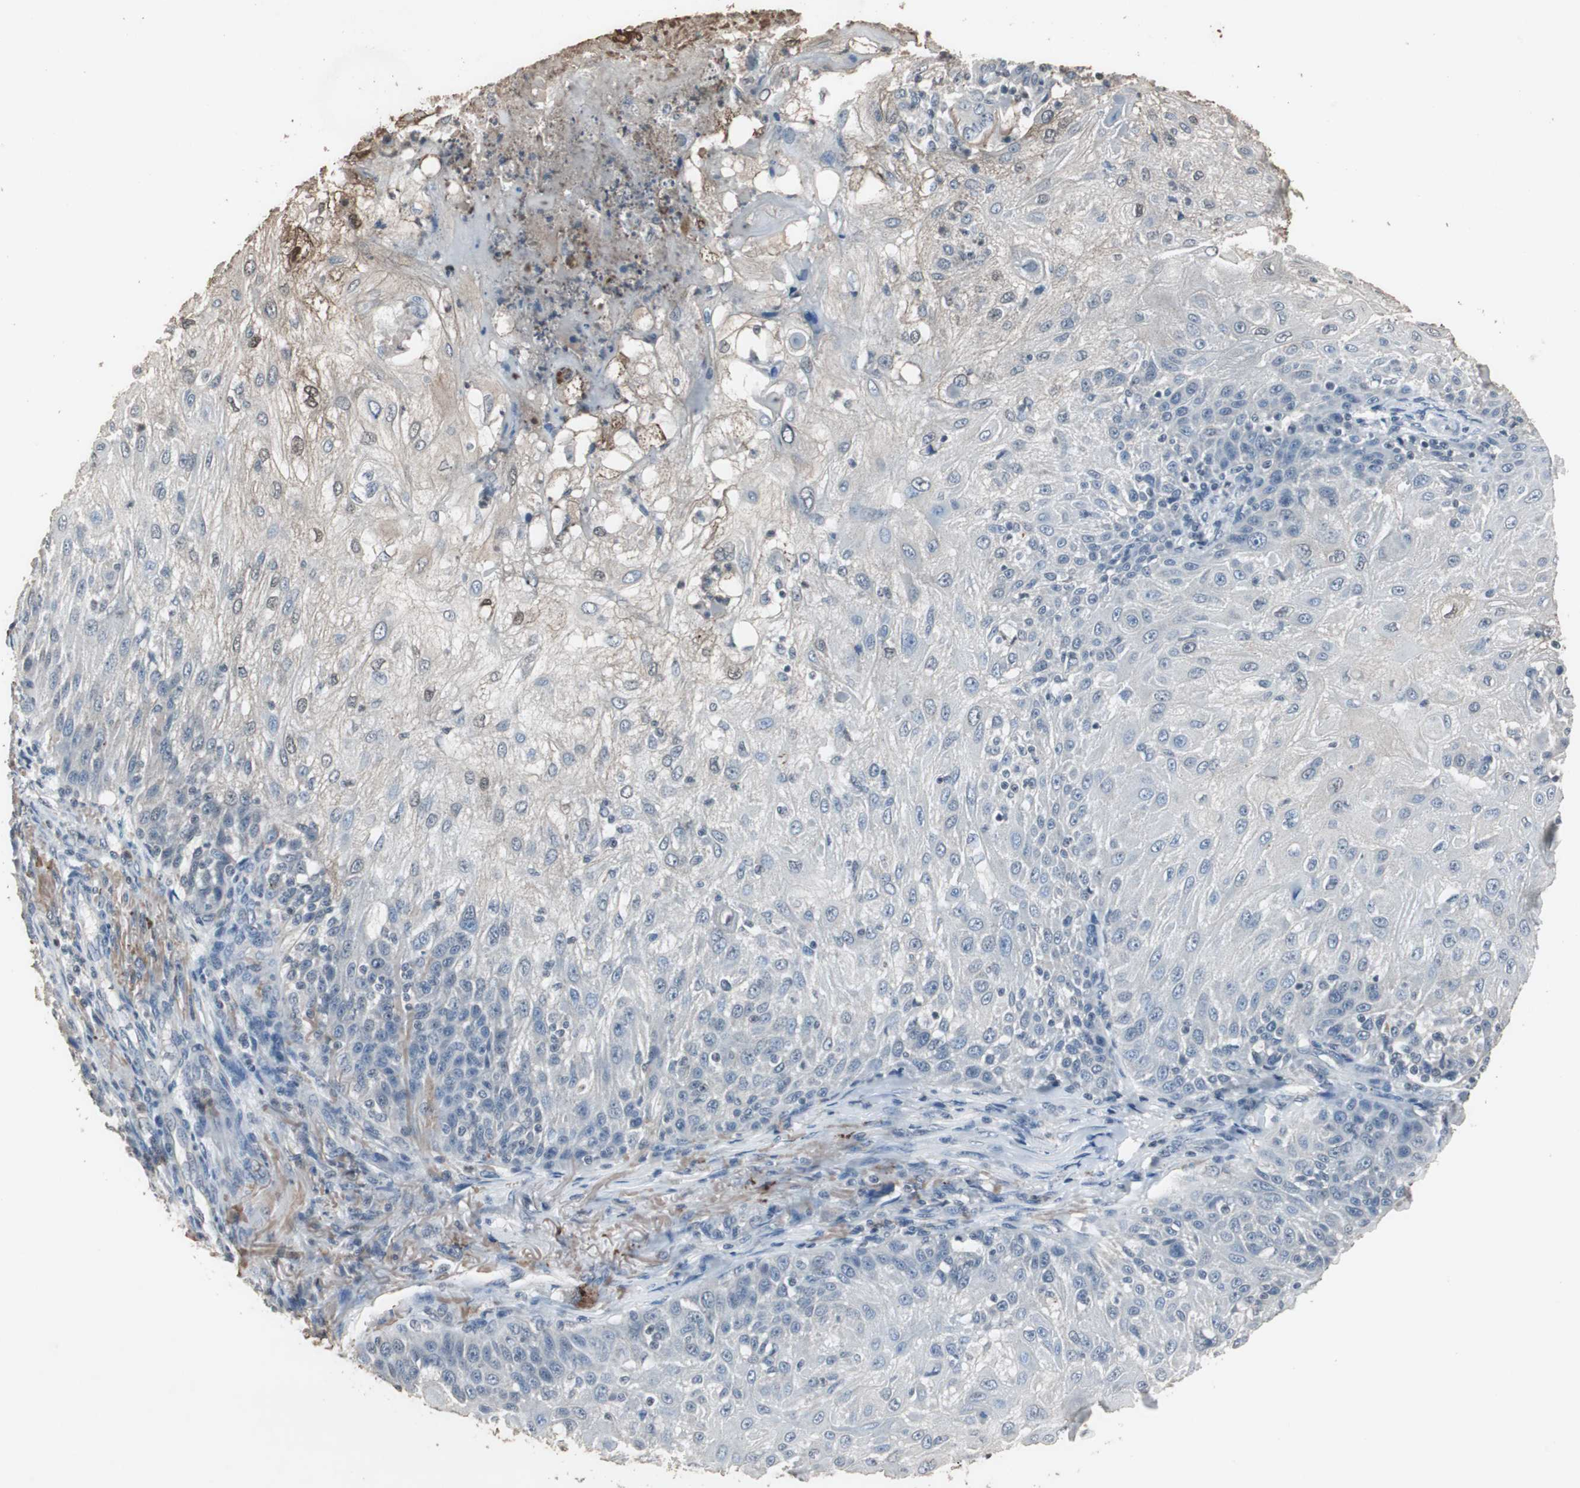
{"staining": {"intensity": "weak", "quantity": "25%-75%", "location": "cytoplasmic/membranous,nuclear"}, "tissue": "skin cancer", "cell_type": "Tumor cells", "image_type": "cancer", "snomed": [{"axis": "morphology", "description": "Normal tissue, NOS"}, {"axis": "morphology", "description": "Squamous cell carcinoma, NOS"}, {"axis": "topography", "description": "Skin"}], "caption": "An image of skin cancer (squamous cell carcinoma) stained for a protein displays weak cytoplasmic/membranous and nuclear brown staining in tumor cells. (DAB (3,3'-diaminobenzidine) IHC, brown staining for protein, blue staining for nuclei).", "gene": "ADNP2", "patient": {"sex": "female", "age": 83}}